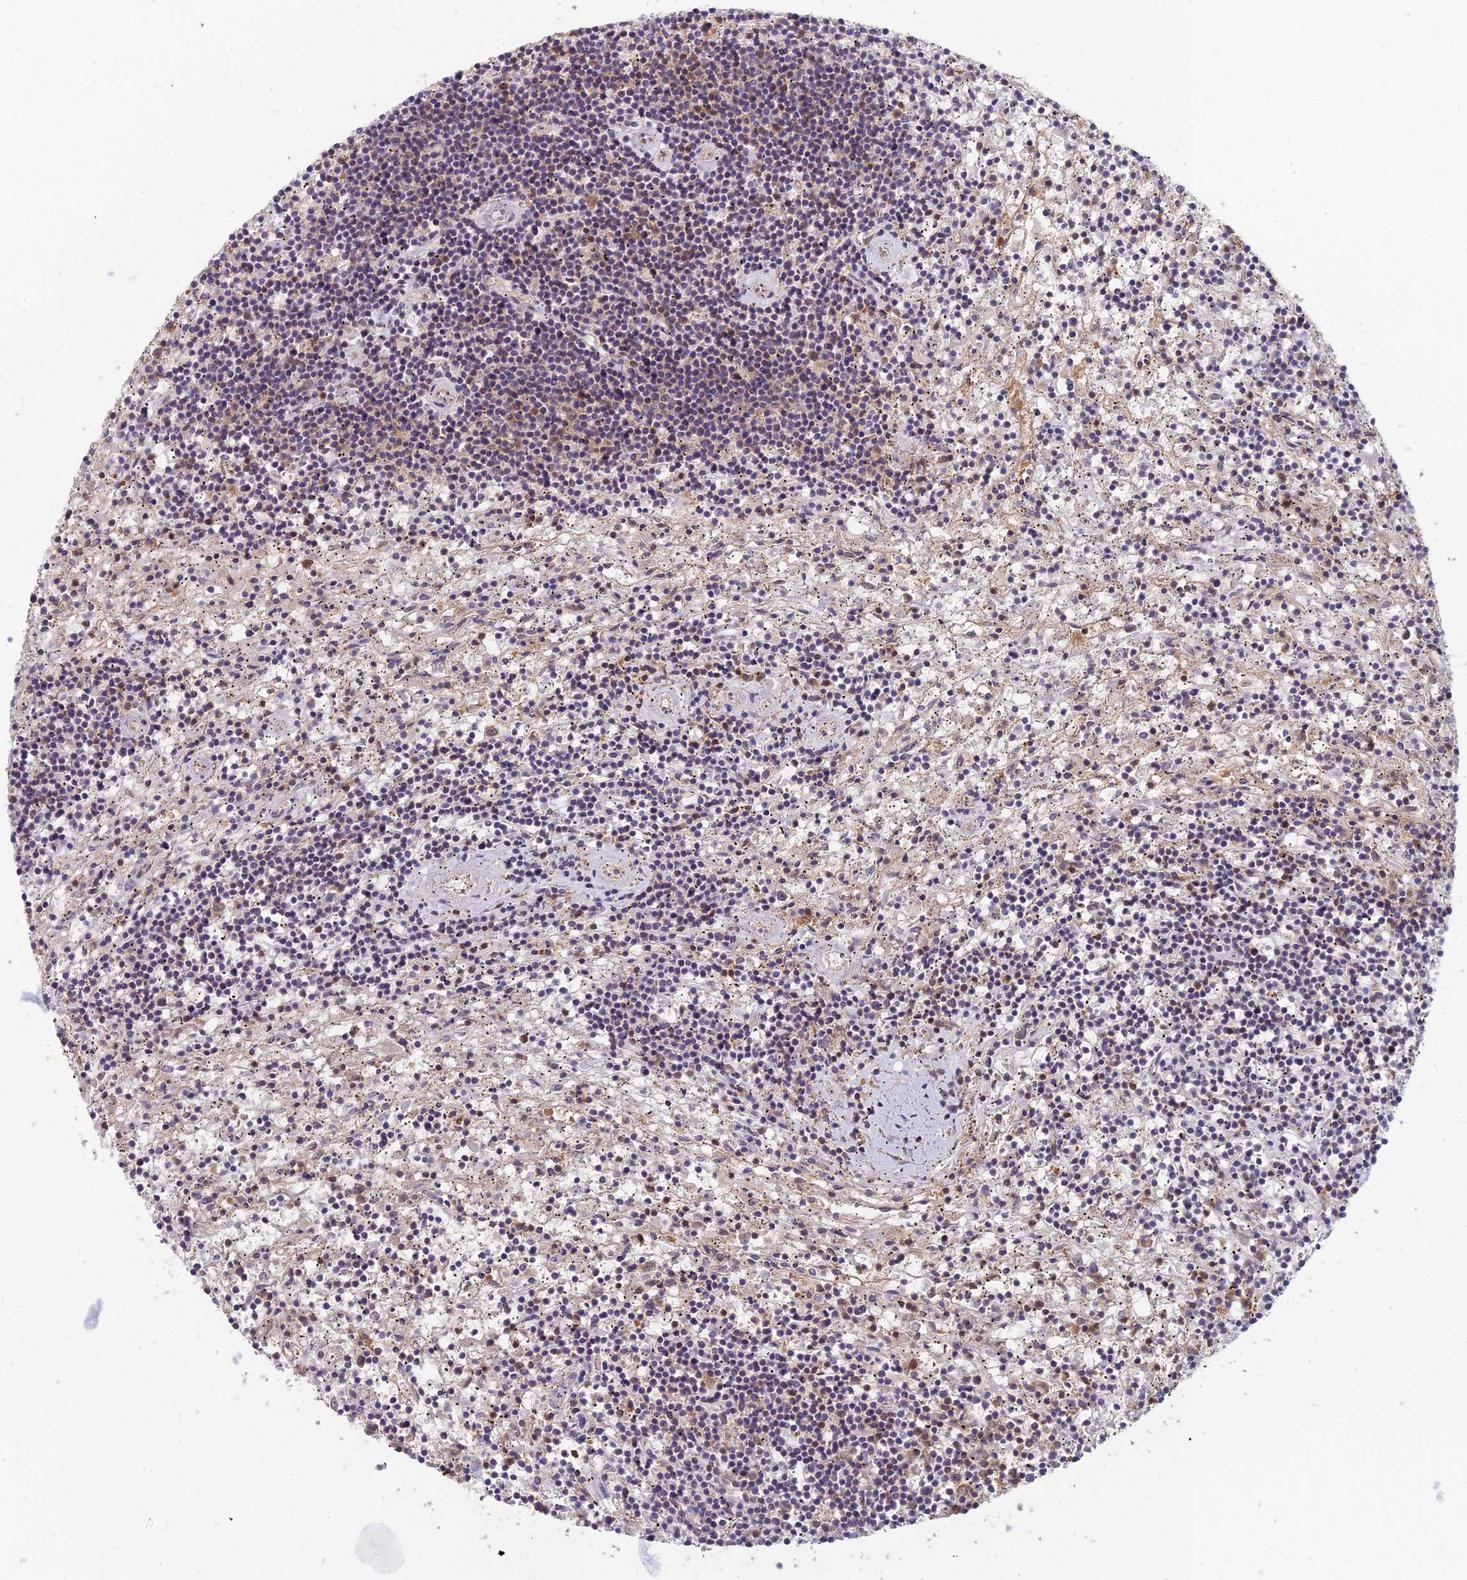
{"staining": {"intensity": "moderate", "quantity": "<25%", "location": "cytoplasmic/membranous"}, "tissue": "lymphoma", "cell_type": "Tumor cells", "image_type": "cancer", "snomed": [{"axis": "morphology", "description": "Malignant lymphoma, non-Hodgkin's type, Low grade"}, {"axis": "topography", "description": "Spleen"}], "caption": "Lymphoma stained for a protein shows moderate cytoplasmic/membranous positivity in tumor cells.", "gene": "MVD", "patient": {"sex": "male", "age": 76}}